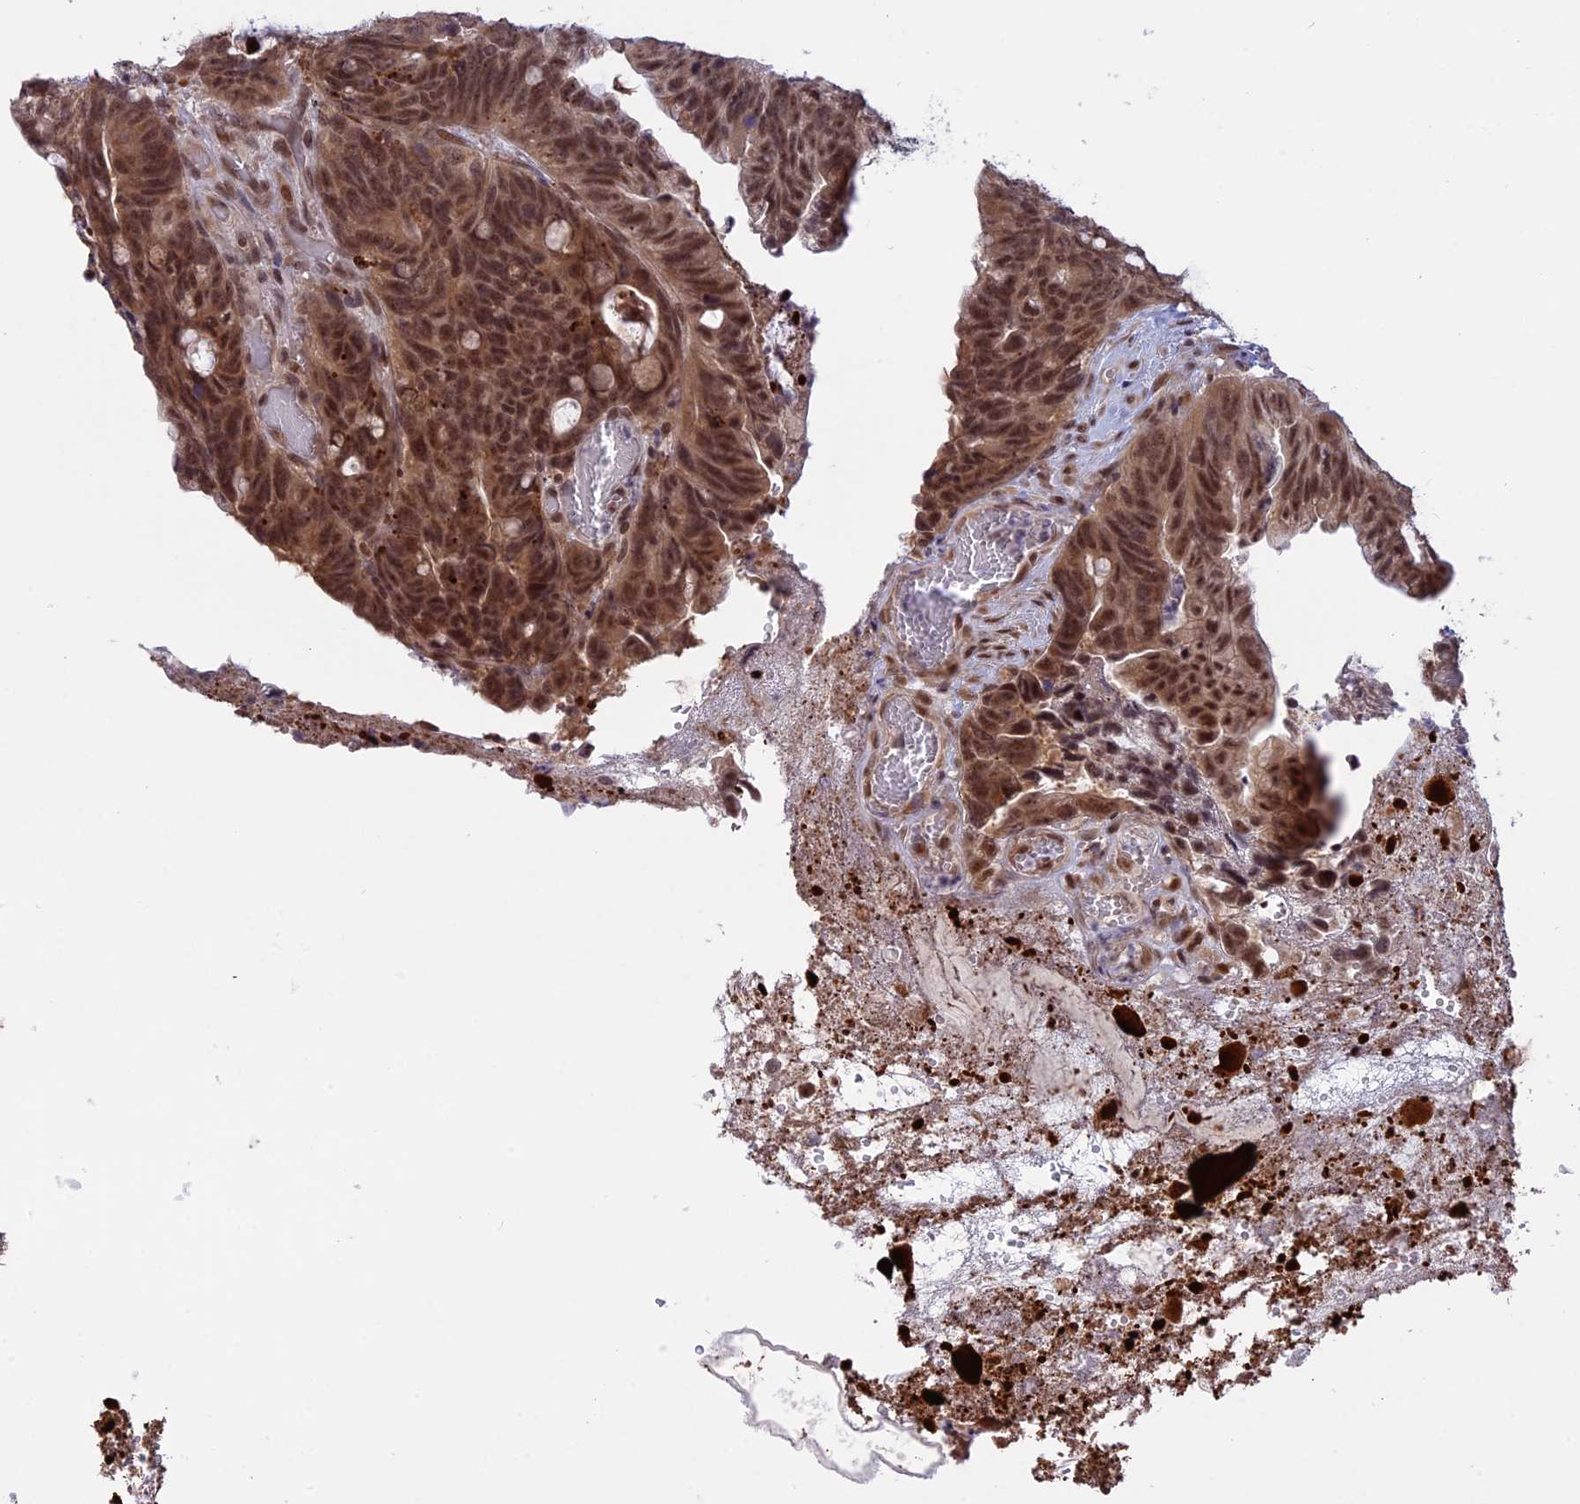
{"staining": {"intensity": "moderate", "quantity": ">75%", "location": "nuclear"}, "tissue": "colorectal cancer", "cell_type": "Tumor cells", "image_type": "cancer", "snomed": [{"axis": "morphology", "description": "Adenocarcinoma, NOS"}, {"axis": "topography", "description": "Colon"}], "caption": "Colorectal cancer tissue exhibits moderate nuclear expression in approximately >75% of tumor cells", "gene": "POLR2C", "patient": {"sex": "female", "age": 82}}